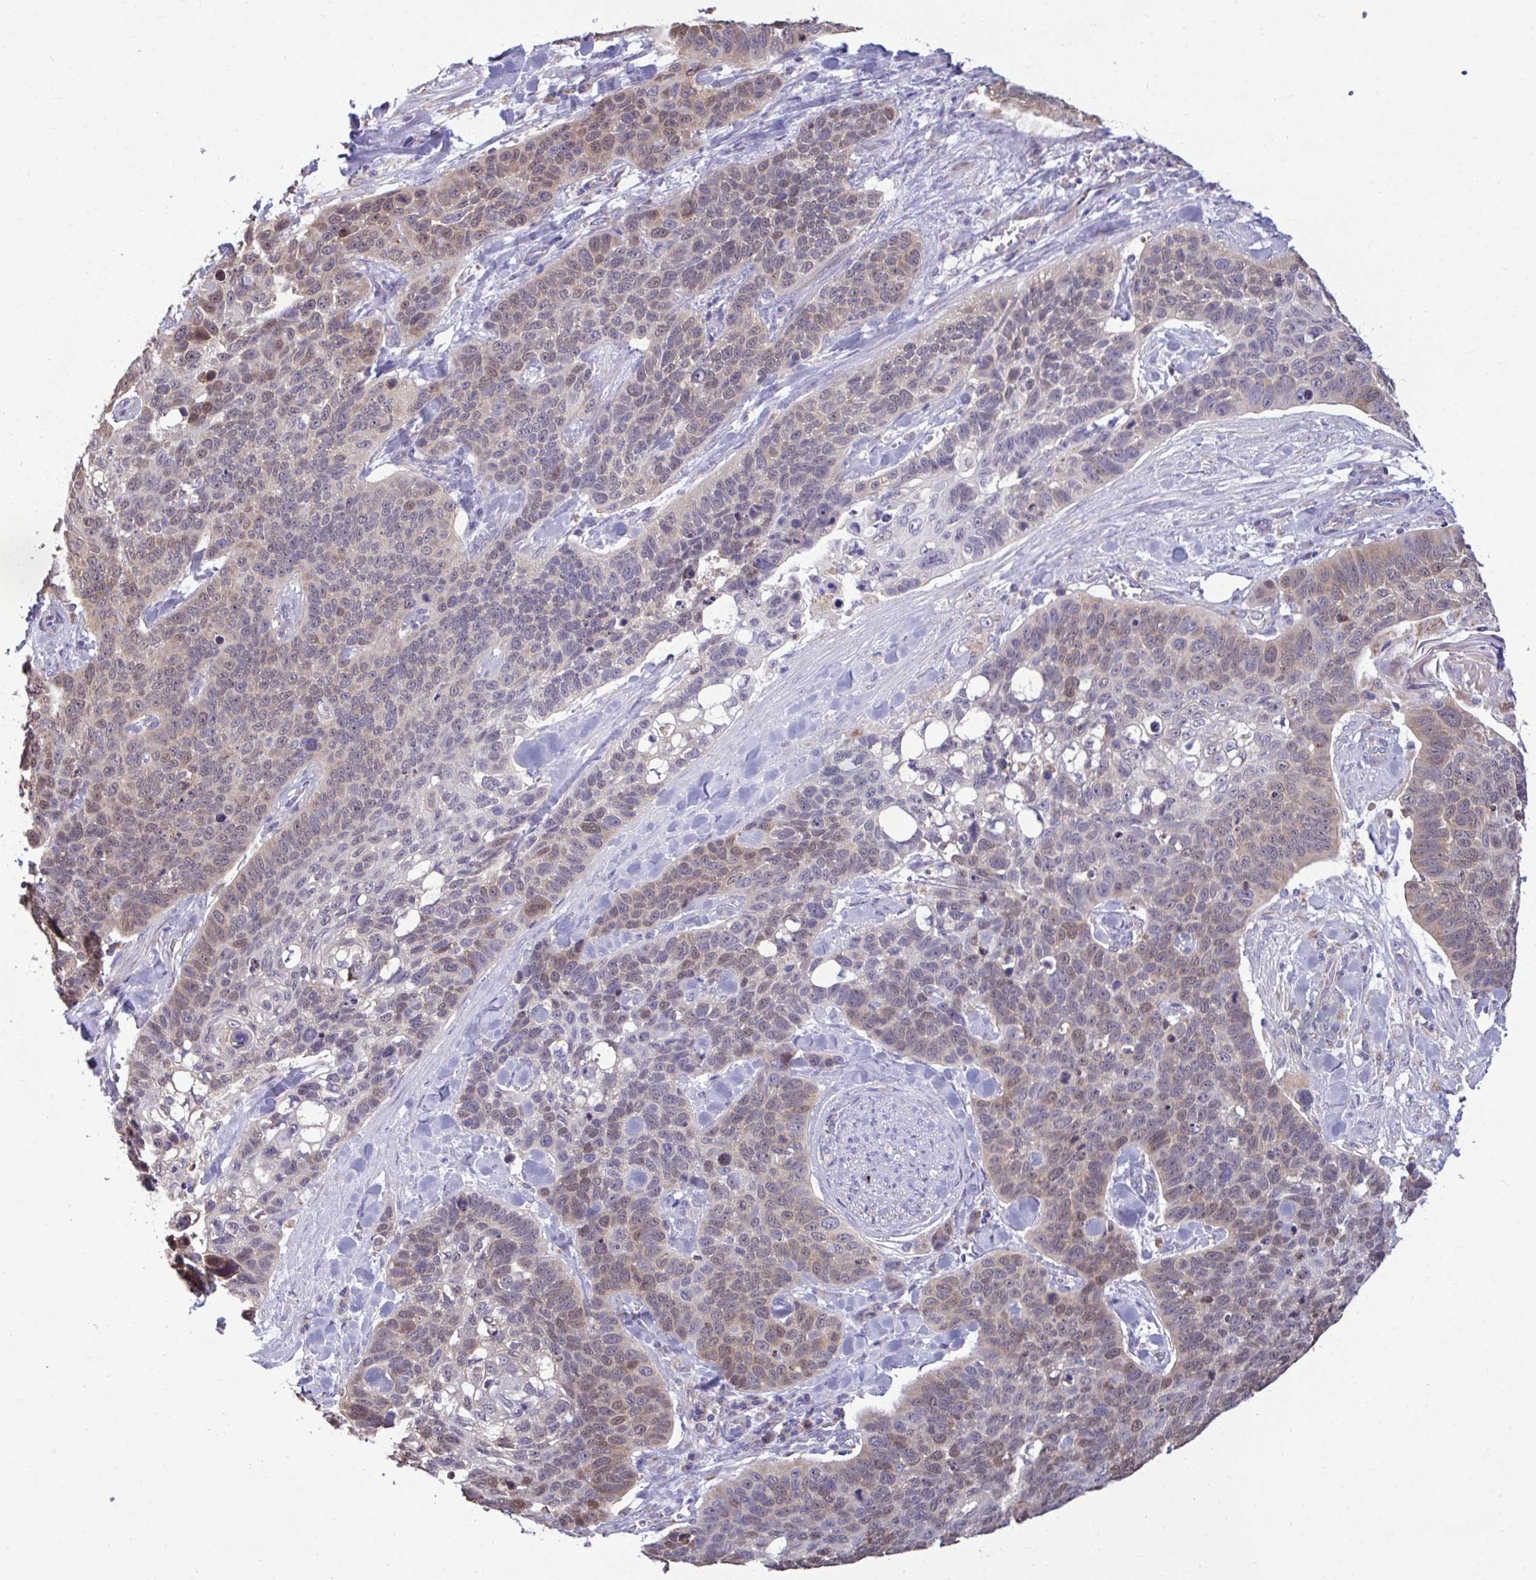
{"staining": {"intensity": "weak", "quantity": ">75%", "location": "cytoplasmic/membranous,nuclear"}, "tissue": "lung cancer", "cell_type": "Tumor cells", "image_type": "cancer", "snomed": [{"axis": "morphology", "description": "Squamous cell carcinoma, NOS"}, {"axis": "topography", "description": "Lung"}], "caption": "Protein analysis of squamous cell carcinoma (lung) tissue reveals weak cytoplasmic/membranous and nuclear expression in approximately >75% of tumor cells.", "gene": "SARS2", "patient": {"sex": "male", "age": 62}}